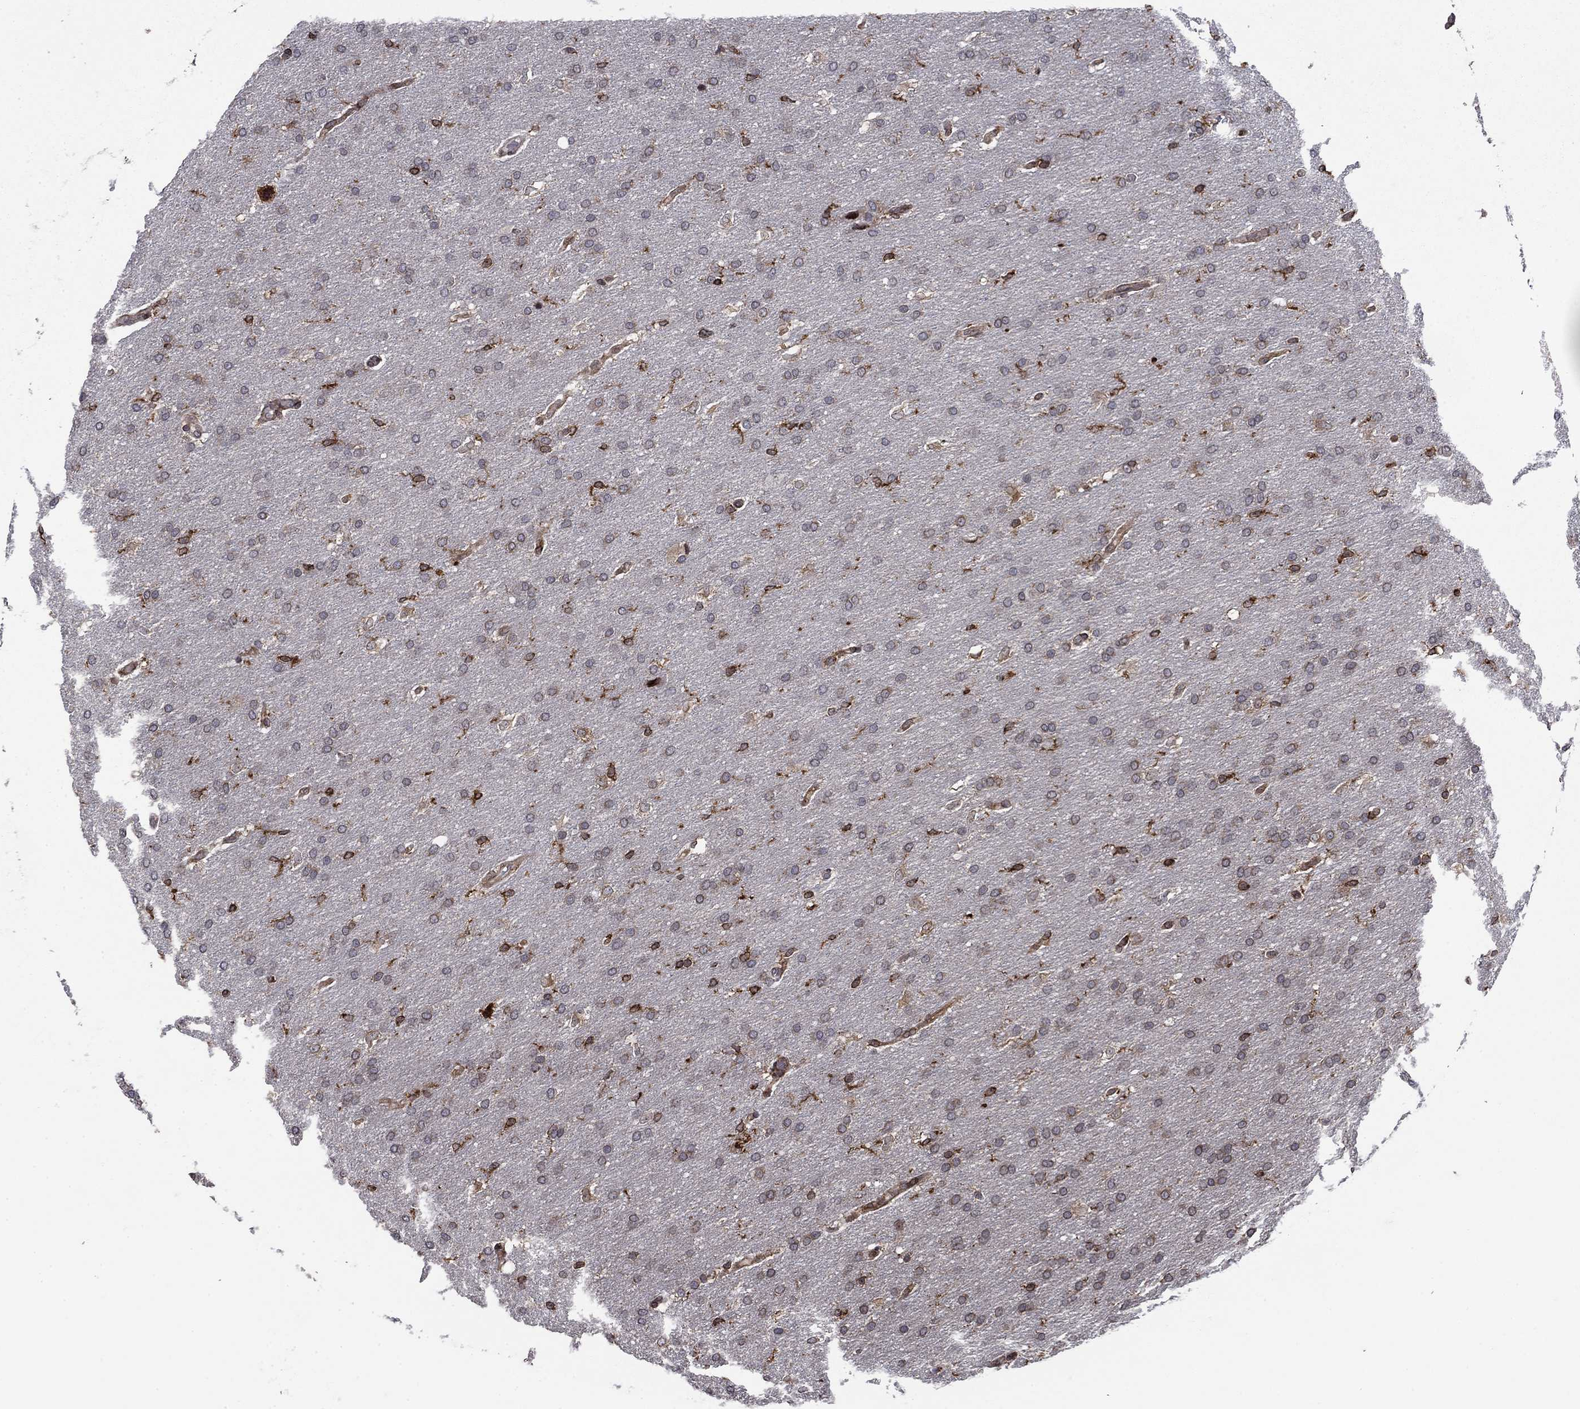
{"staining": {"intensity": "weak", "quantity": "<25%", "location": "cytoplasmic/membranous"}, "tissue": "glioma", "cell_type": "Tumor cells", "image_type": "cancer", "snomed": [{"axis": "morphology", "description": "Glioma, malignant, Low grade"}, {"axis": "topography", "description": "Brain"}], "caption": "High power microscopy micrograph of an immunohistochemistry micrograph of malignant glioma (low-grade), revealing no significant expression in tumor cells.", "gene": "DHRS7", "patient": {"sex": "female", "age": 37}}